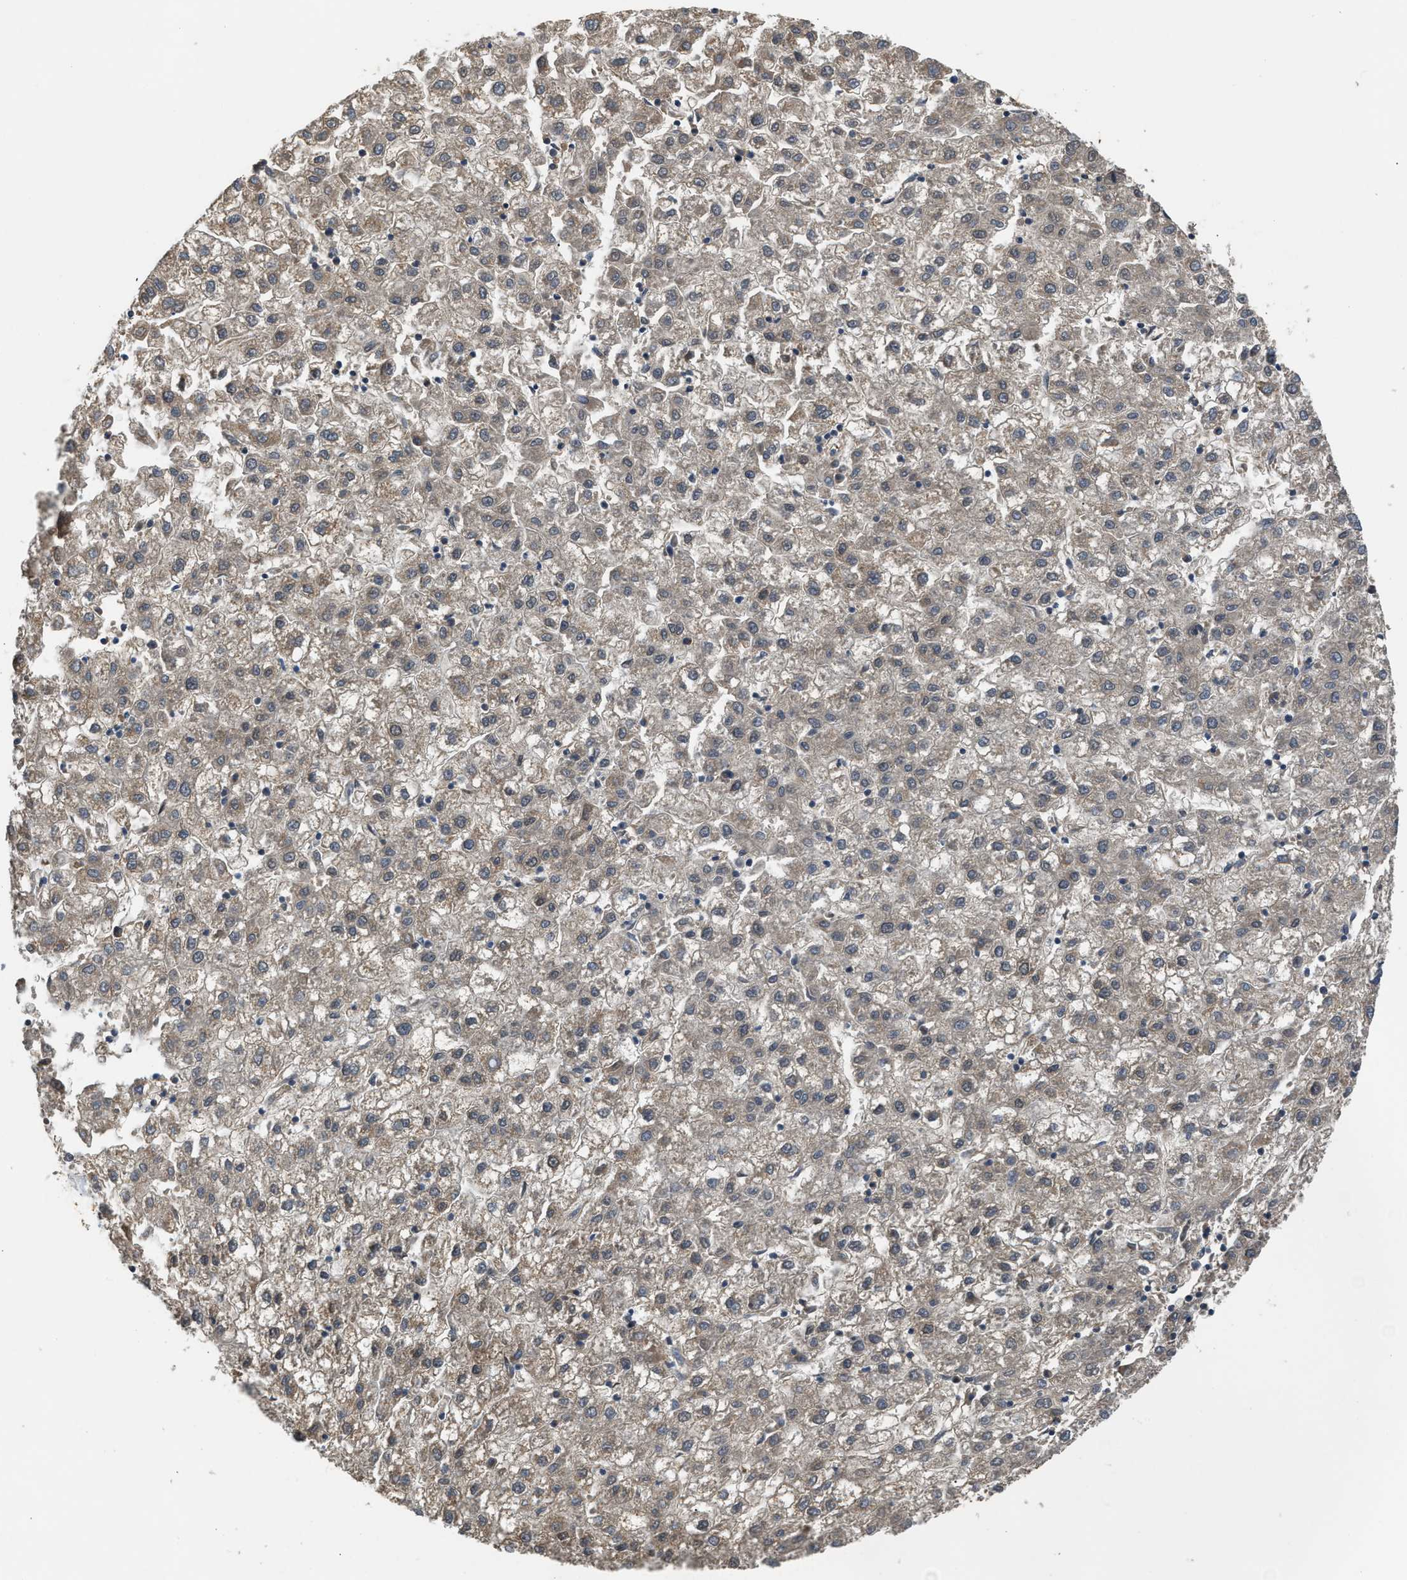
{"staining": {"intensity": "weak", "quantity": "<25%", "location": "cytoplasmic/membranous"}, "tissue": "liver cancer", "cell_type": "Tumor cells", "image_type": "cancer", "snomed": [{"axis": "morphology", "description": "Carcinoma, Hepatocellular, NOS"}, {"axis": "topography", "description": "Liver"}], "caption": "IHC of human liver cancer (hepatocellular carcinoma) exhibits no staining in tumor cells.", "gene": "BAG3", "patient": {"sex": "male", "age": 72}}